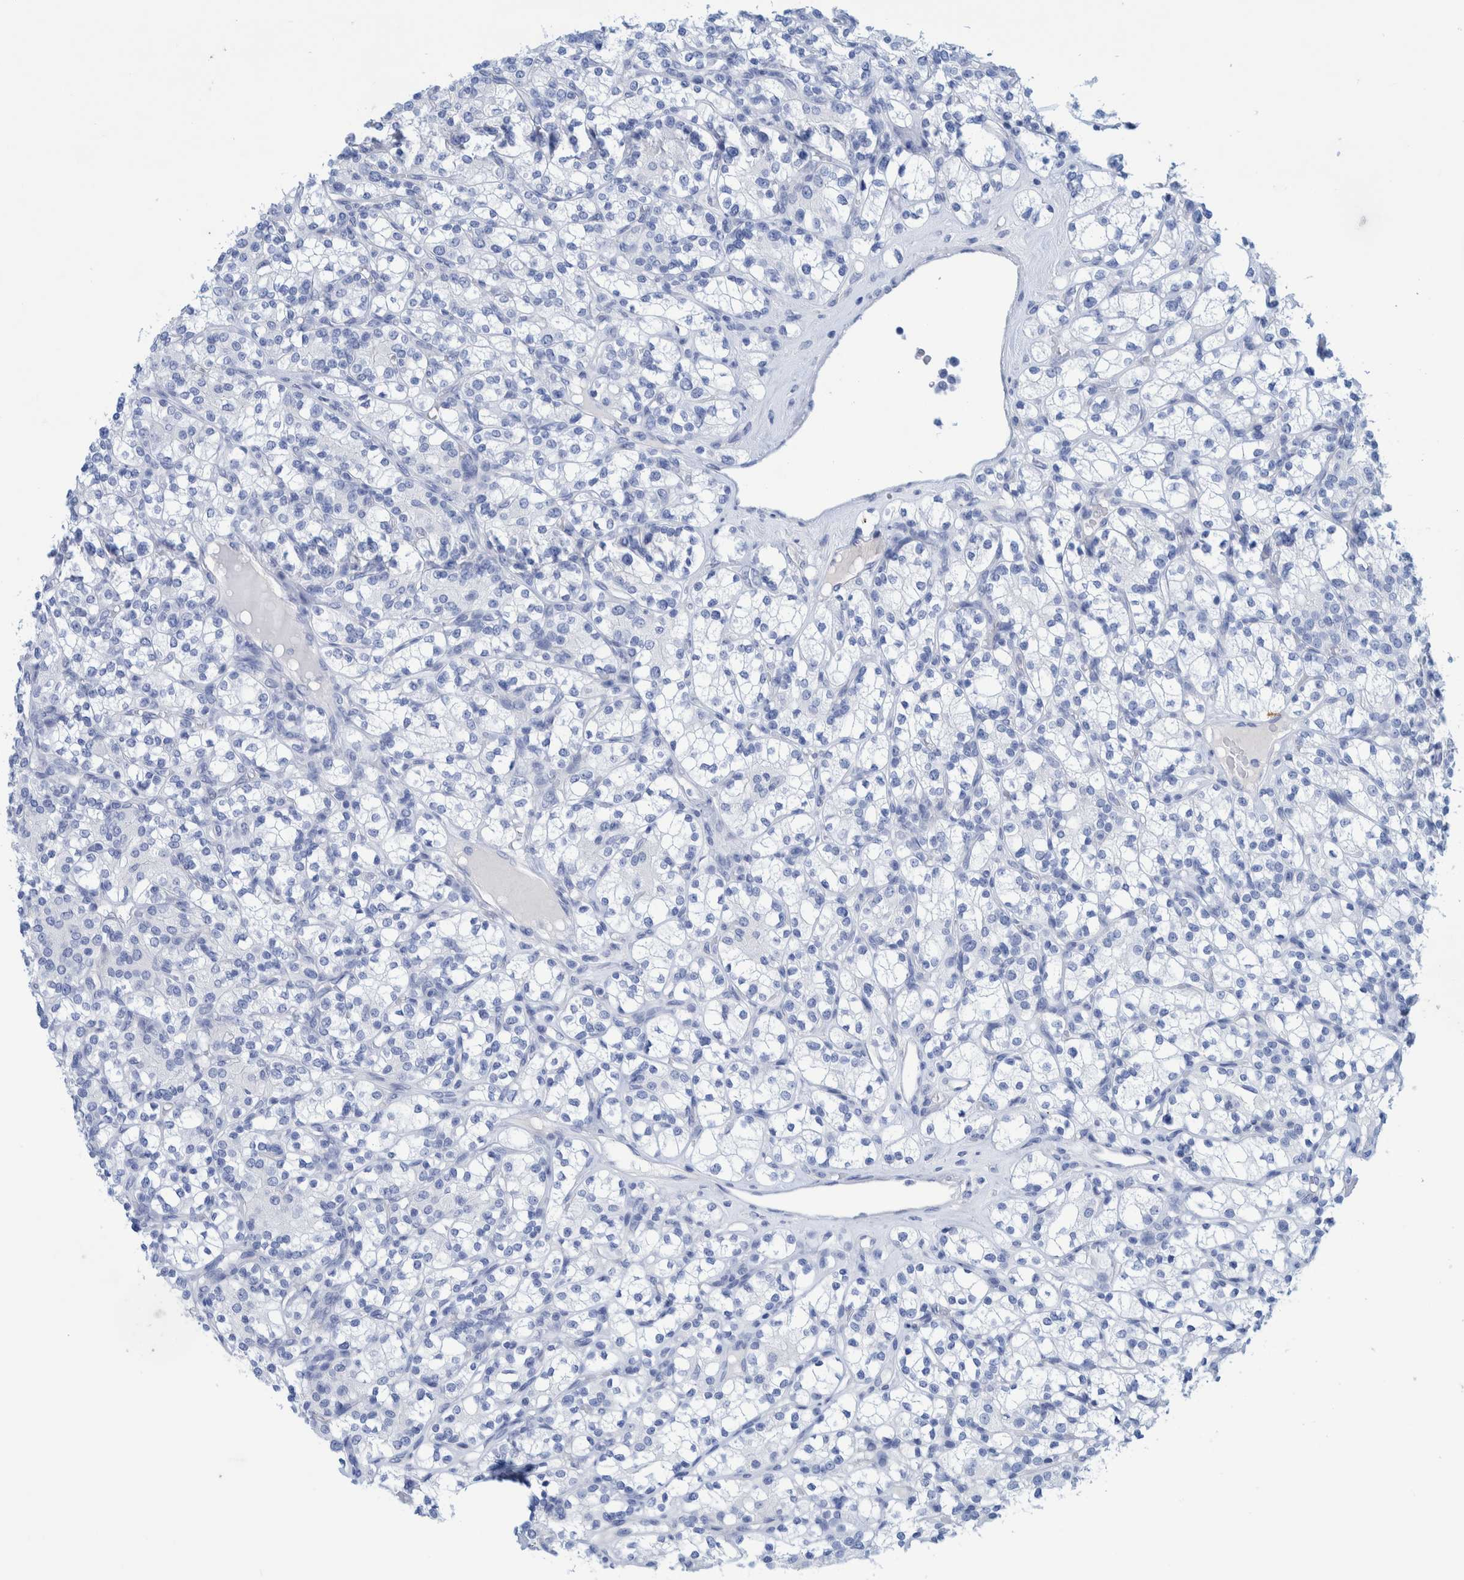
{"staining": {"intensity": "negative", "quantity": "none", "location": "none"}, "tissue": "renal cancer", "cell_type": "Tumor cells", "image_type": "cancer", "snomed": [{"axis": "morphology", "description": "Adenocarcinoma, NOS"}, {"axis": "topography", "description": "Kidney"}], "caption": "Tumor cells show no significant expression in renal cancer.", "gene": "PERP", "patient": {"sex": "male", "age": 77}}